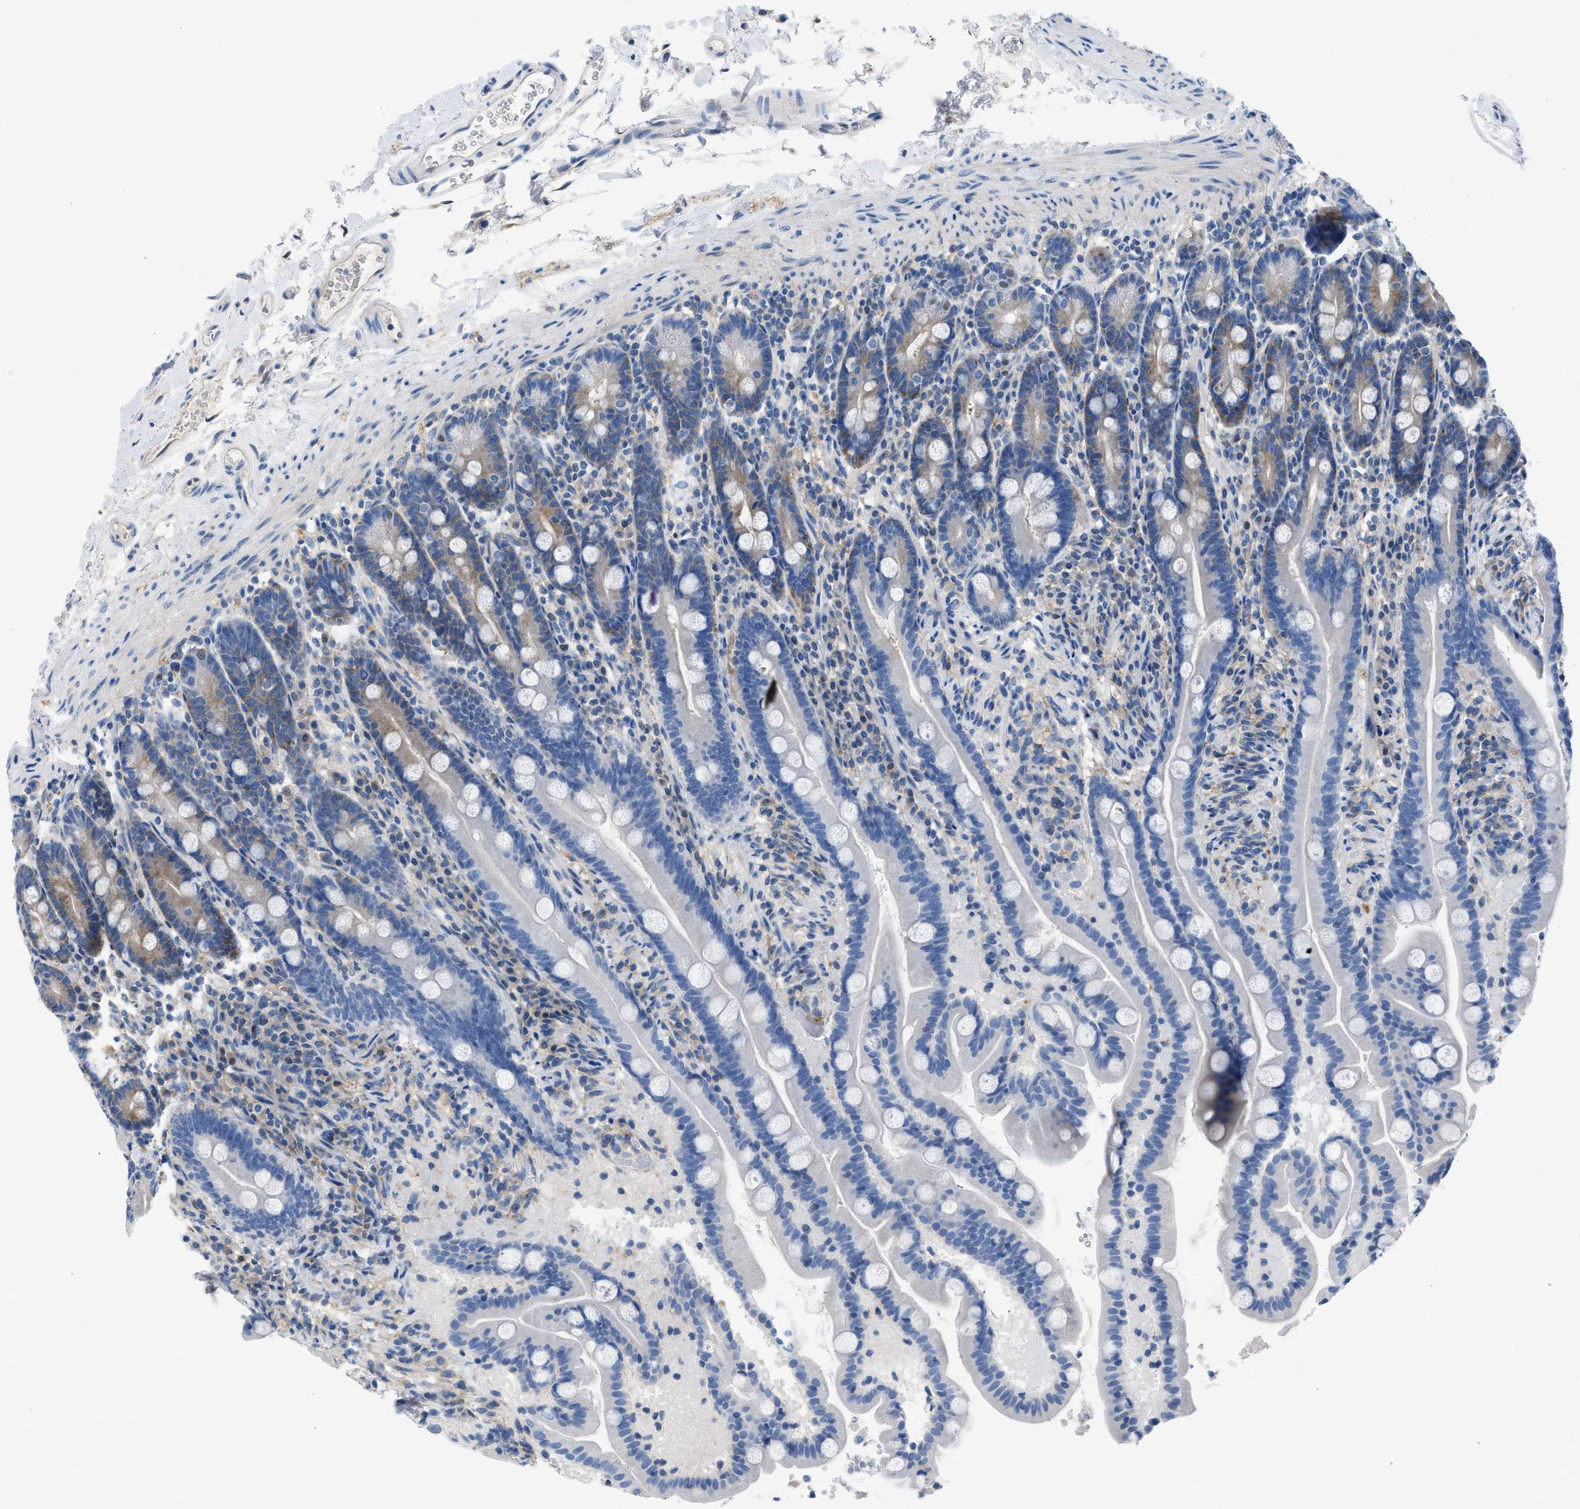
{"staining": {"intensity": "moderate", "quantity": "<25%", "location": "cytoplasmic/membranous"}, "tissue": "duodenum", "cell_type": "Glandular cells", "image_type": "normal", "snomed": [{"axis": "morphology", "description": "Normal tissue, NOS"}, {"axis": "topography", "description": "Duodenum"}], "caption": "DAB (3,3'-diaminobenzidine) immunohistochemical staining of normal human duodenum demonstrates moderate cytoplasmic/membranous protein staining in about <25% of glandular cells.", "gene": "BNC2", "patient": {"sex": "male", "age": 54}}